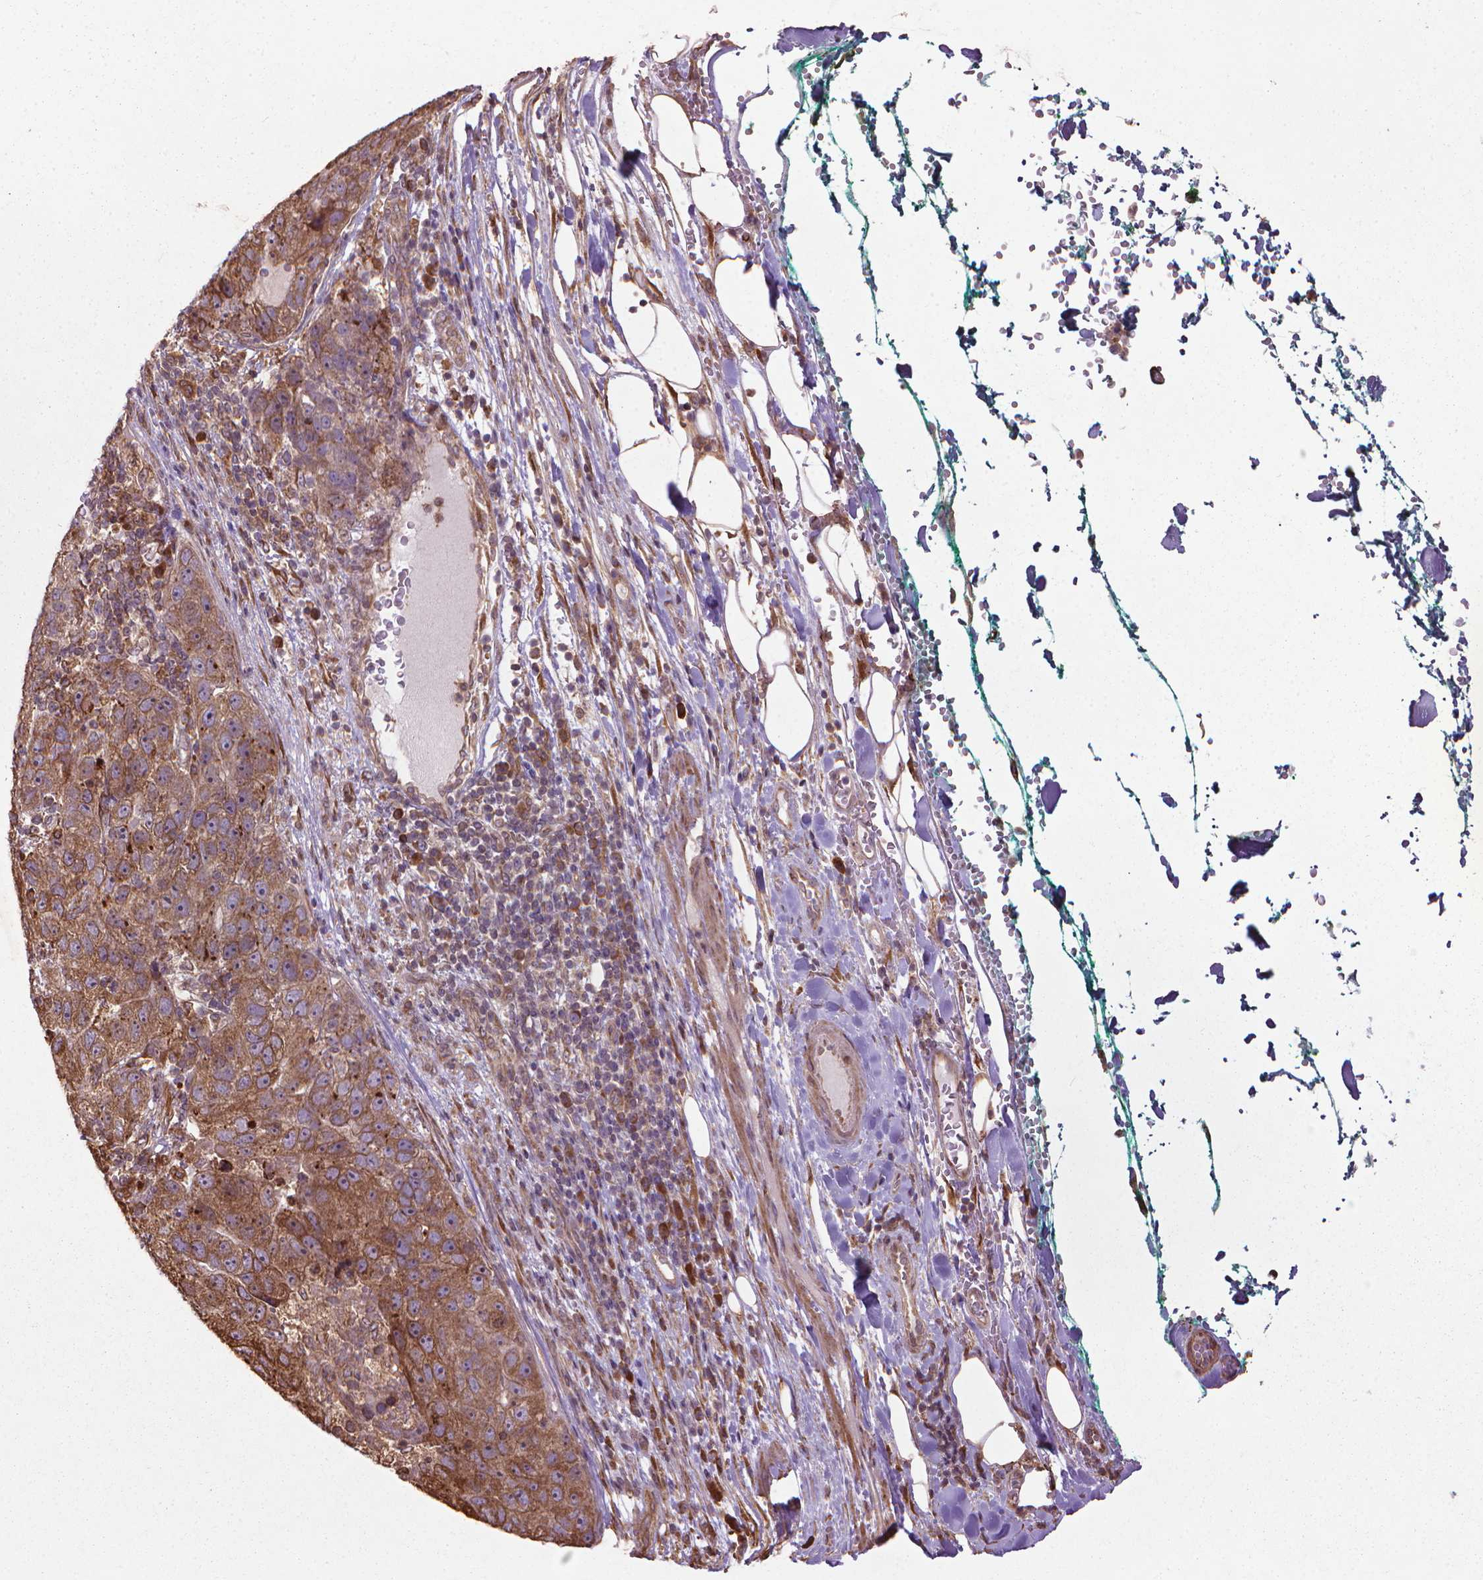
{"staining": {"intensity": "moderate", "quantity": ">75%", "location": "cytoplasmic/membranous"}, "tissue": "pancreatic cancer", "cell_type": "Tumor cells", "image_type": "cancer", "snomed": [{"axis": "morphology", "description": "Adenocarcinoma, NOS"}, {"axis": "topography", "description": "Pancreas"}], "caption": "Pancreatic adenocarcinoma tissue shows moderate cytoplasmic/membranous staining in about >75% of tumor cells, visualized by immunohistochemistry.", "gene": "GAS1", "patient": {"sex": "female", "age": 61}}